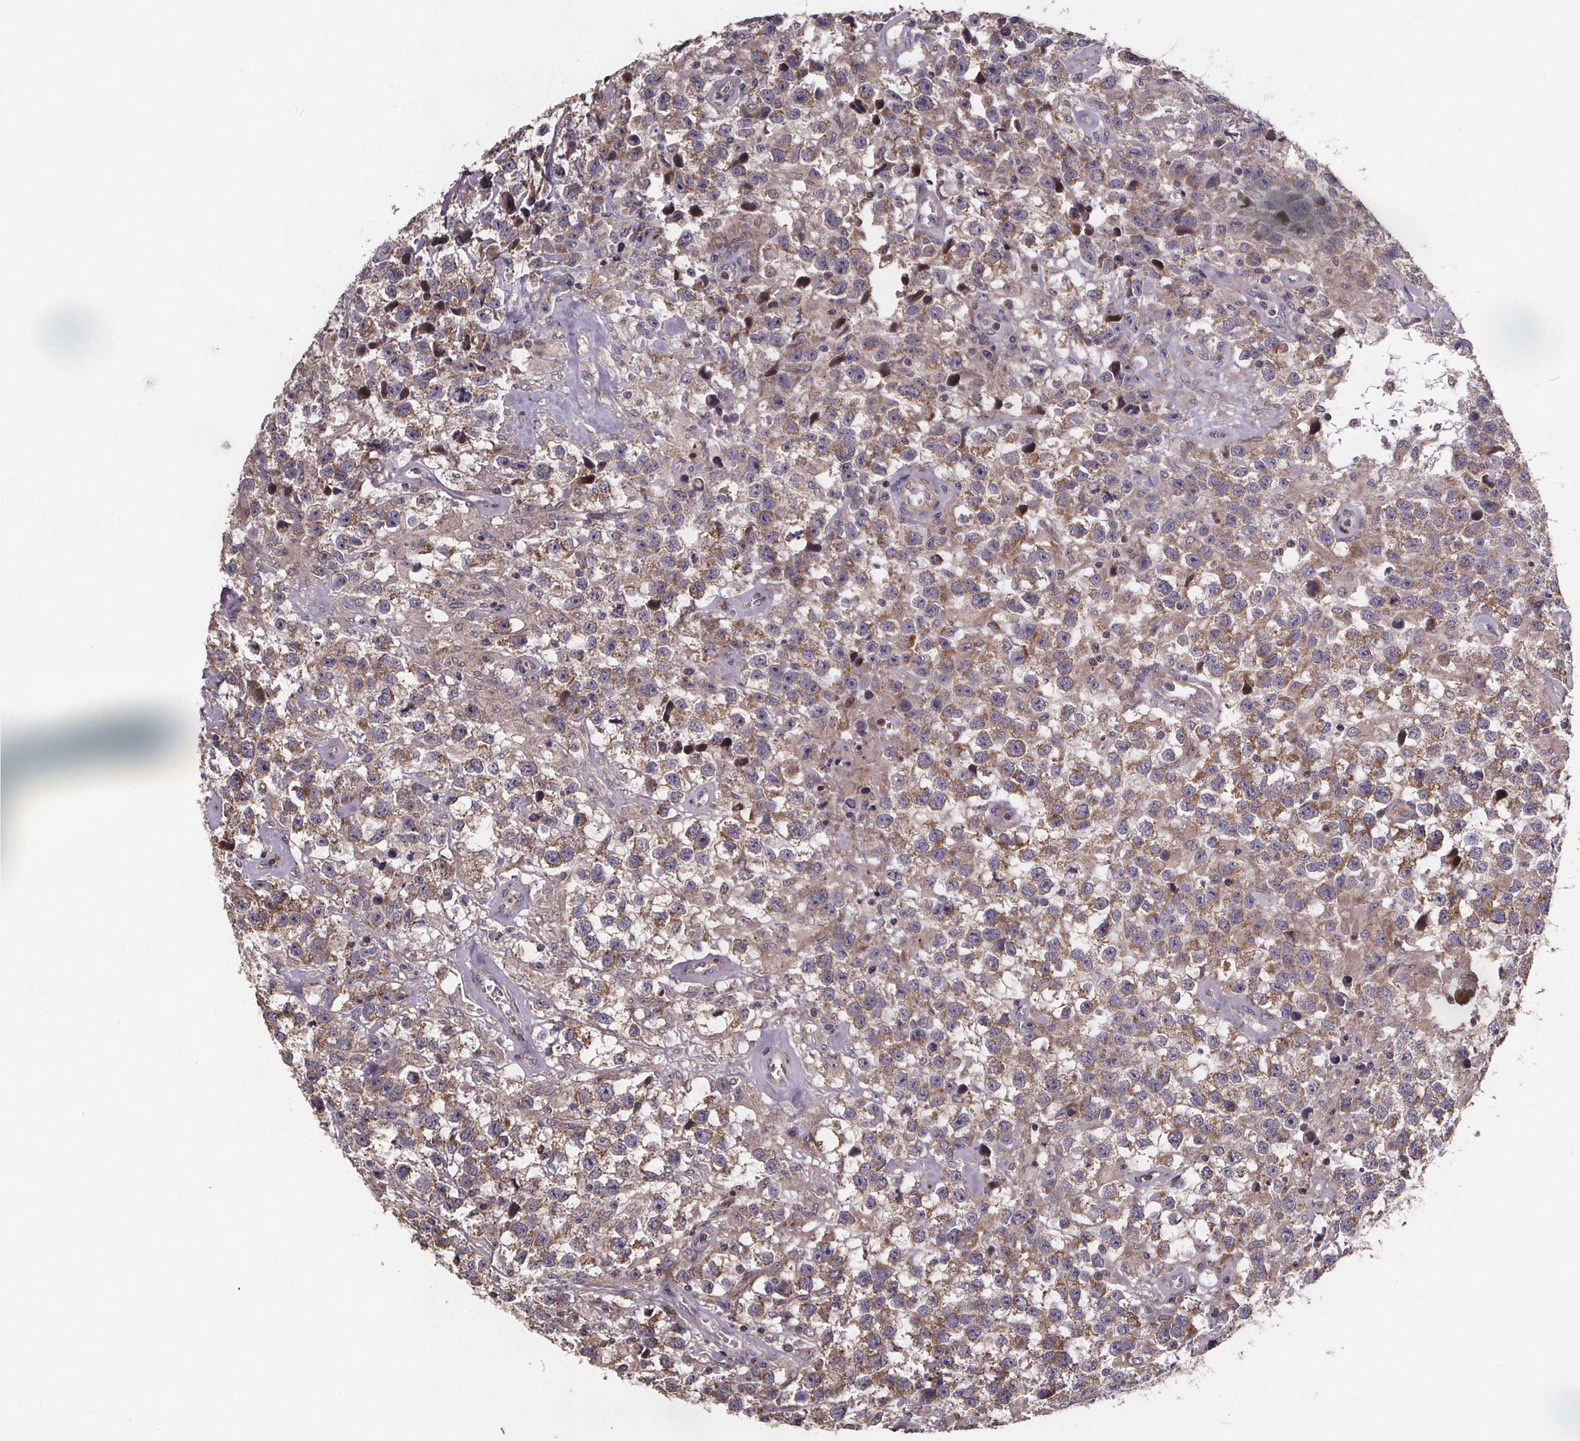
{"staining": {"intensity": "moderate", "quantity": "25%-75%", "location": "cytoplasmic/membranous"}, "tissue": "testis cancer", "cell_type": "Tumor cells", "image_type": "cancer", "snomed": [{"axis": "morphology", "description": "Seminoma, NOS"}, {"axis": "topography", "description": "Testis"}], "caption": "The micrograph demonstrates immunohistochemical staining of seminoma (testis). There is moderate cytoplasmic/membranous staining is identified in approximately 25%-75% of tumor cells.", "gene": "YME1L1", "patient": {"sex": "male", "age": 43}}